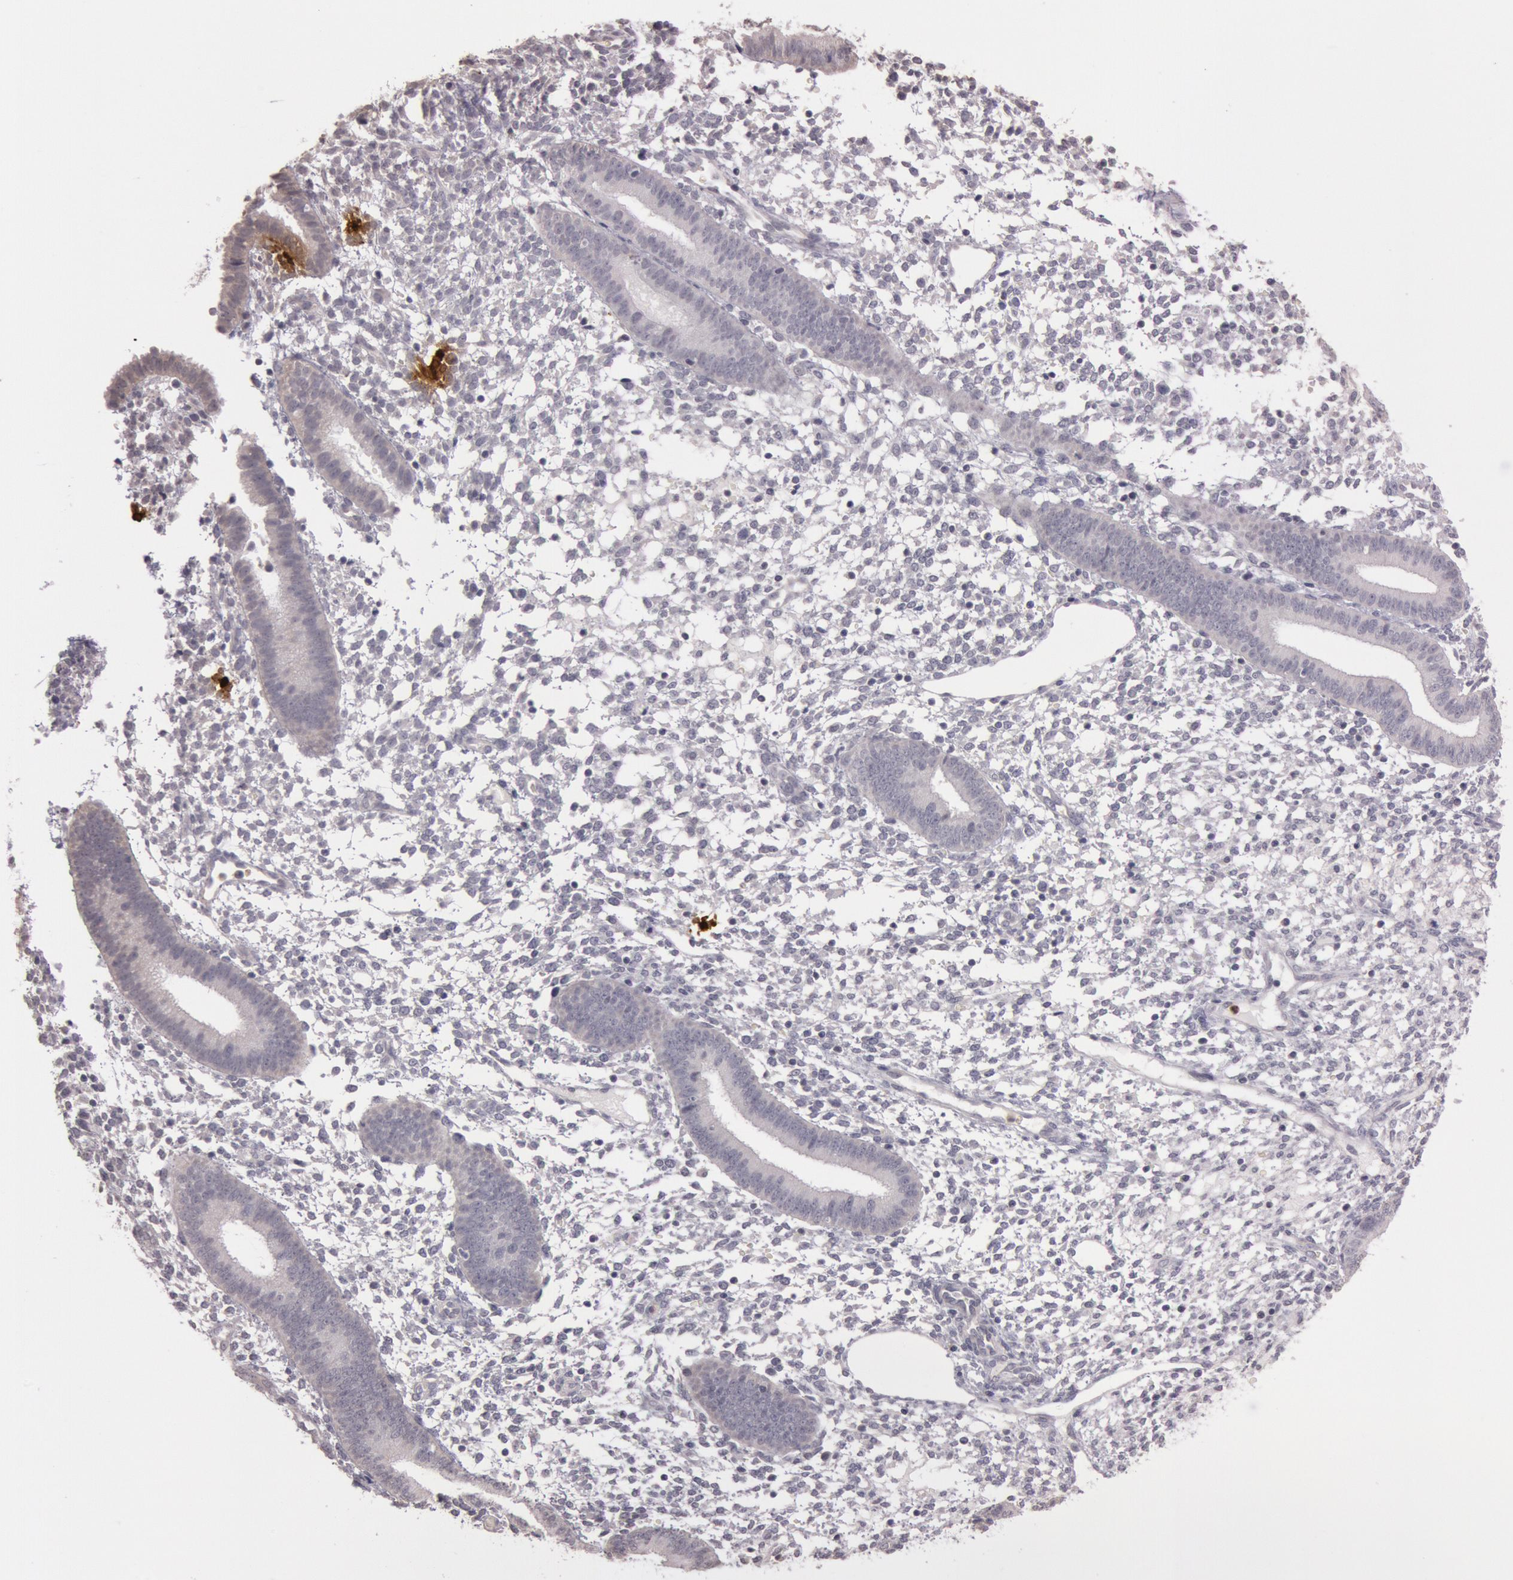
{"staining": {"intensity": "negative", "quantity": "none", "location": "none"}, "tissue": "endometrium", "cell_type": "Cells in endometrial stroma", "image_type": "normal", "snomed": [{"axis": "morphology", "description": "Normal tissue, NOS"}, {"axis": "topography", "description": "Endometrium"}], "caption": "Immunohistochemistry micrograph of normal human endometrium stained for a protein (brown), which reveals no expression in cells in endometrial stroma. (DAB immunohistochemistry (IHC) with hematoxylin counter stain).", "gene": "KDM6A", "patient": {"sex": "female", "age": 35}}